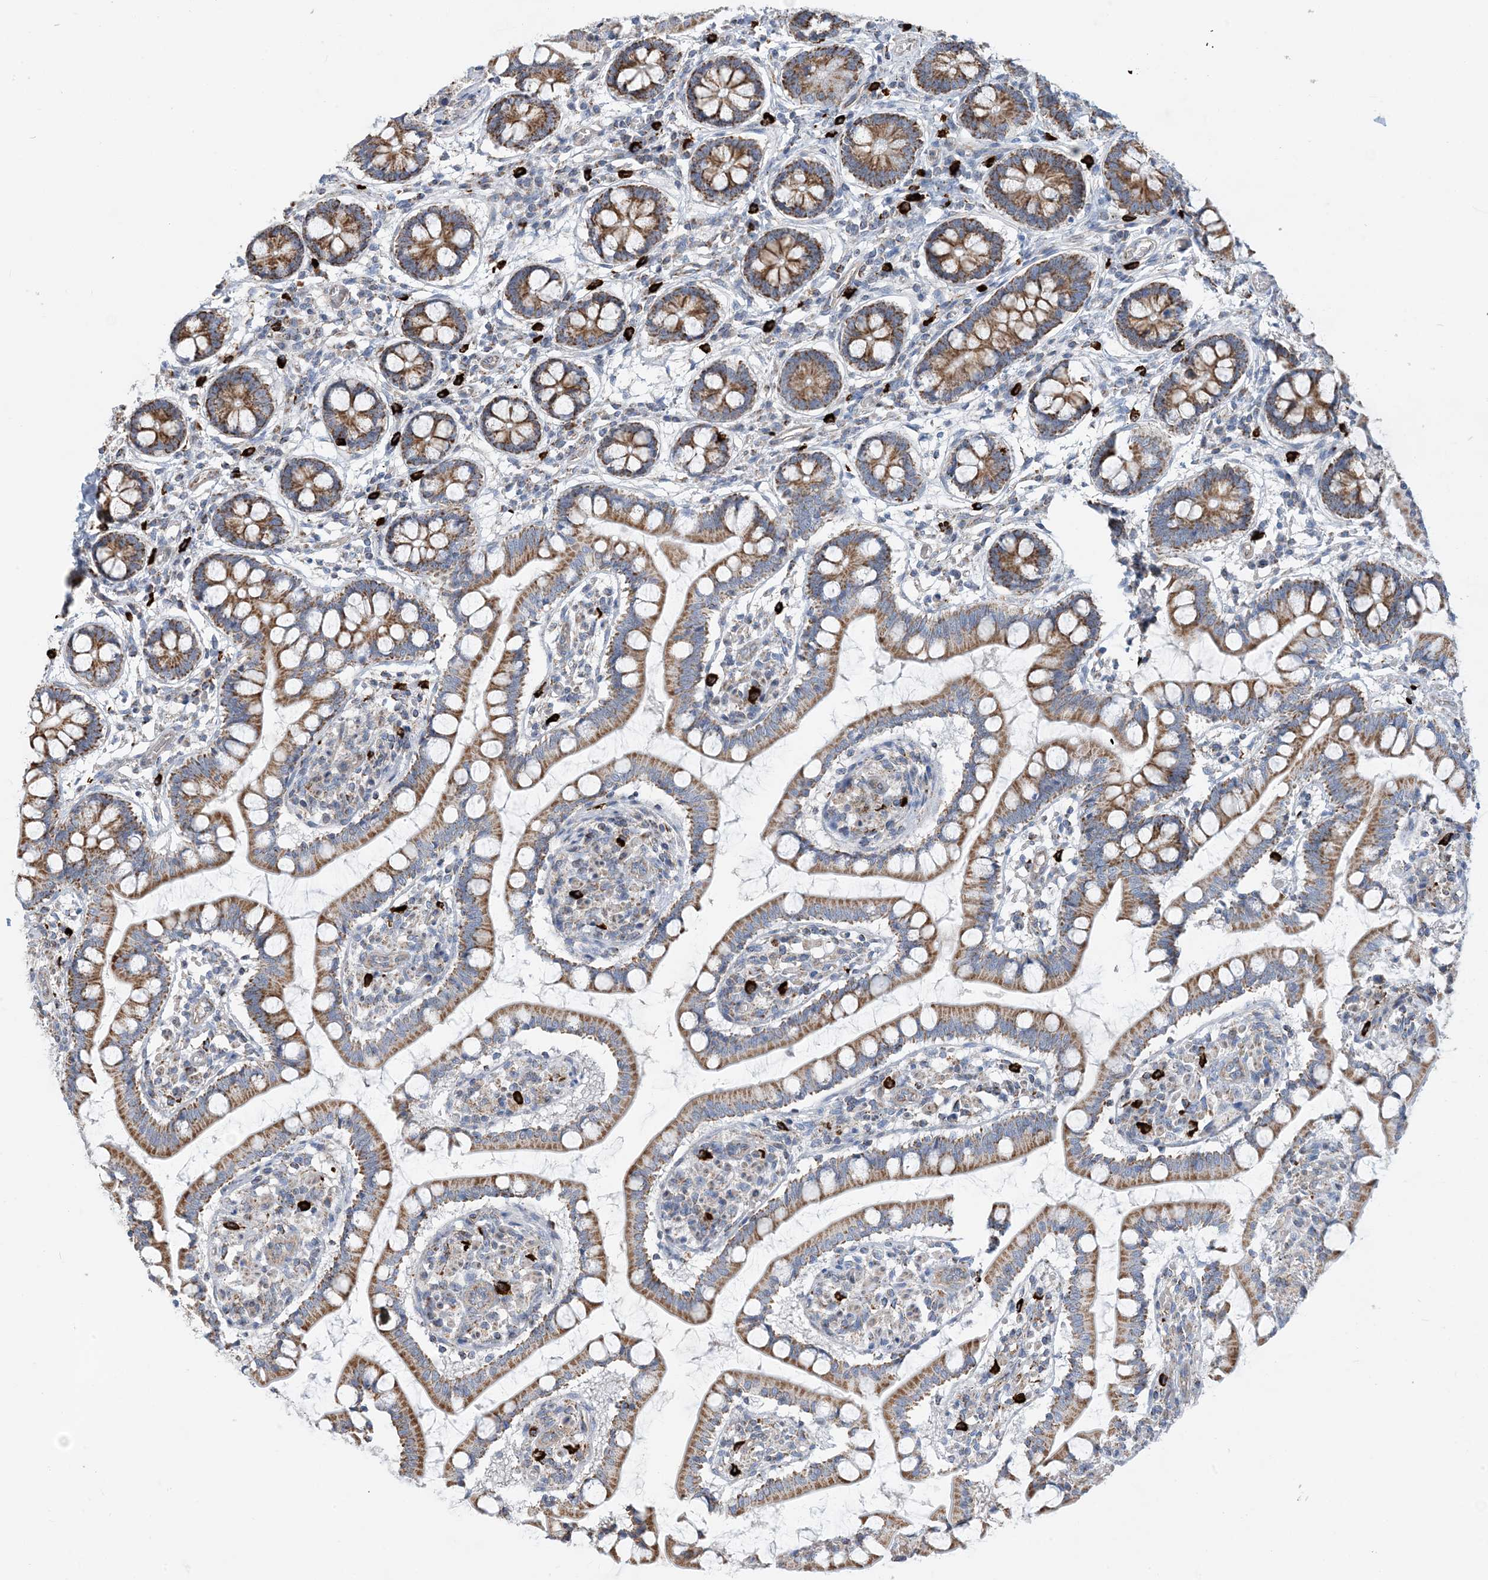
{"staining": {"intensity": "moderate", "quantity": ">75%", "location": "cytoplasmic/membranous"}, "tissue": "small intestine", "cell_type": "Glandular cells", "image_type": "normal", "snomed": [{"axis": "morphology", "description": "Normal tissue, NOS"}, {"axis": "topography", "description": "Small intestine"}], "caption": "Human small intestine stained for a protein (brown) demonstrates moderate cytoplasmic/membranous positive positivity in about >75% of glandular cells.", "gene": "PCDHGA1", "patient": {"sex": "male", "age": 52}}